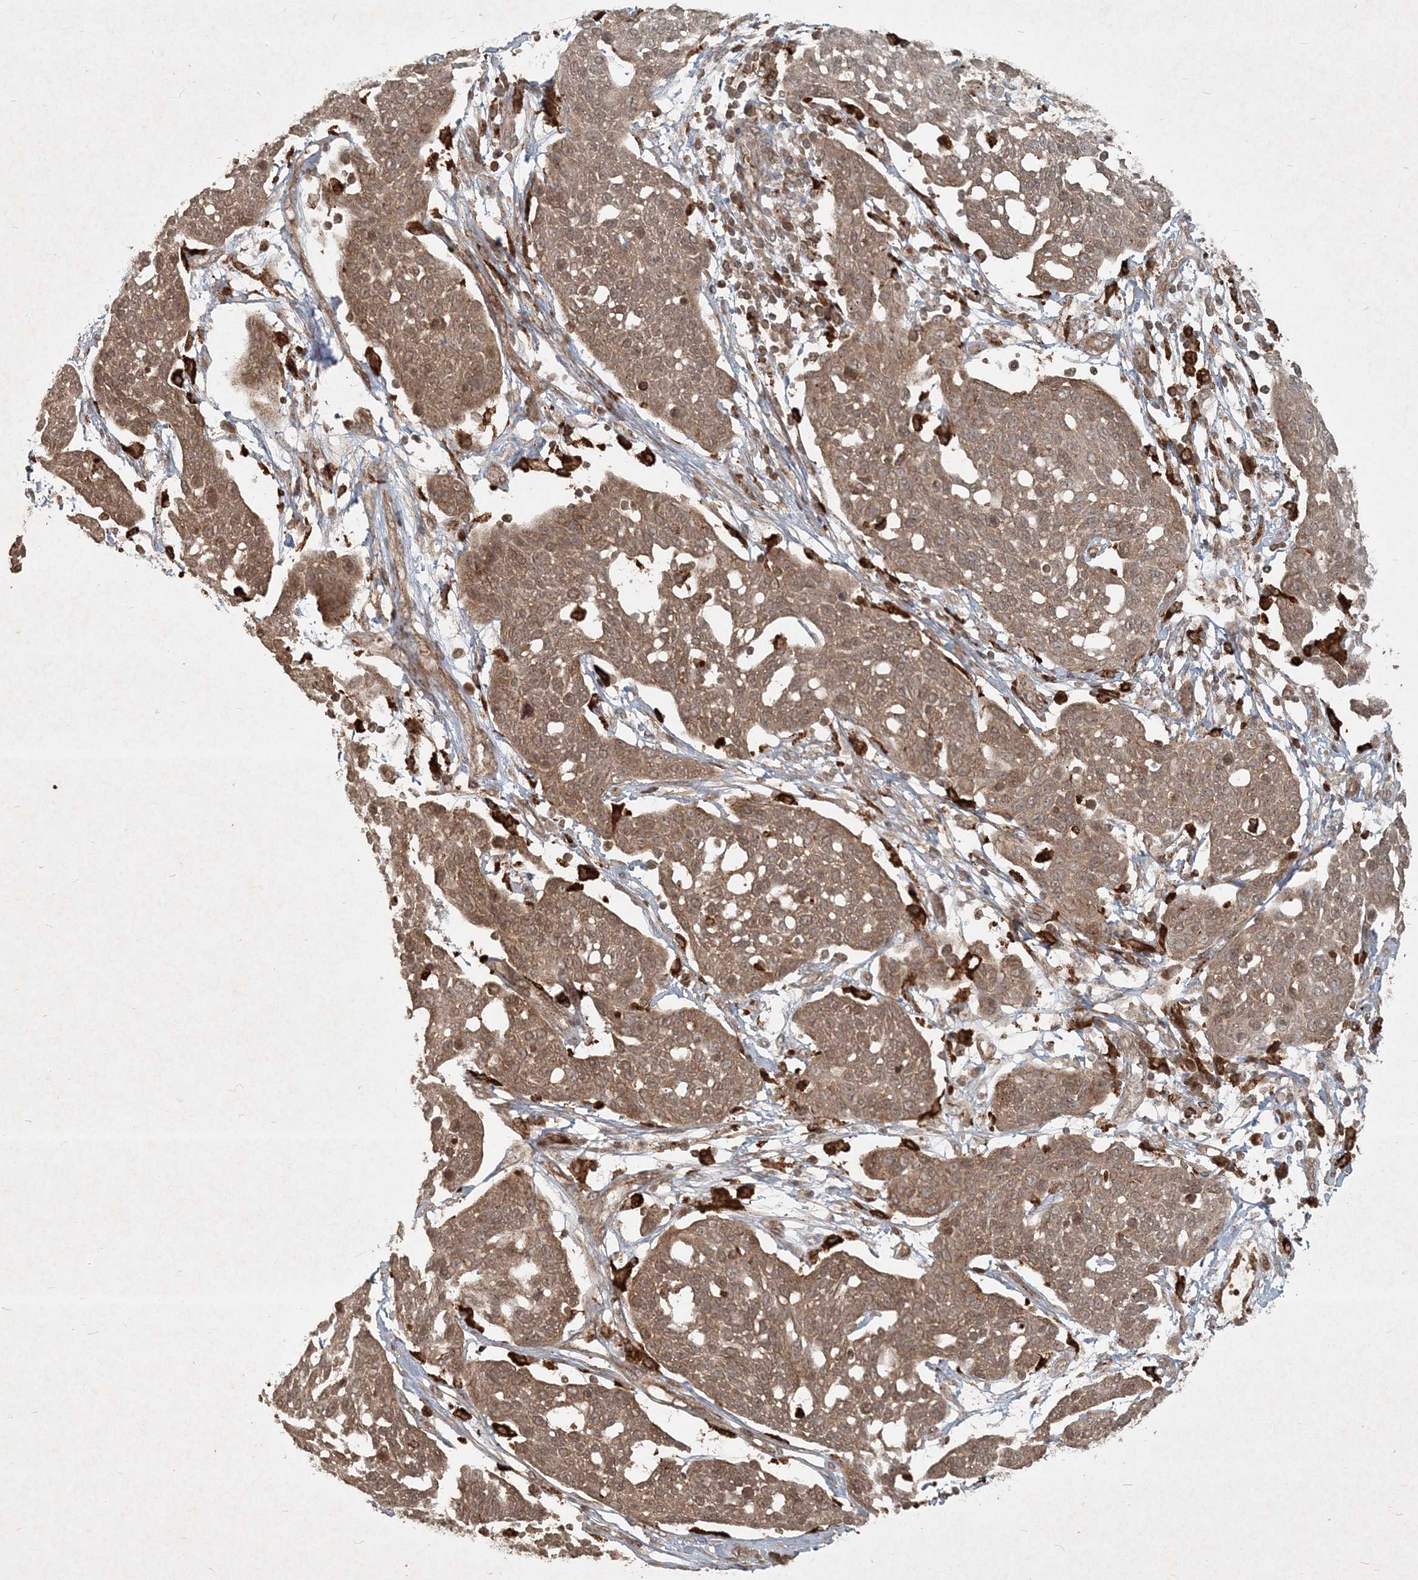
{"staining": {"intensity": "moderate", "quantity": ">75%", "location": "cytoplasmic/membranous,nuclear"}, "tissue": "cervical cancer", "cell_type": "Tumor cells", "image_type": "cancer", "snomed": [{"axis": "morphology", "description": "Squamous cell carcinoma, NOS"}, {"axis": "topography", "description": "Cervix"}], "caption": "This is an image of IHC staining of squamous cell carcinoma (cervical), which shows moderate staining in the cytoplasmic/membranous and nuclear of tumor cells.", "gene": "NARS1", "patient": {"sex": "female", "age": 34}}